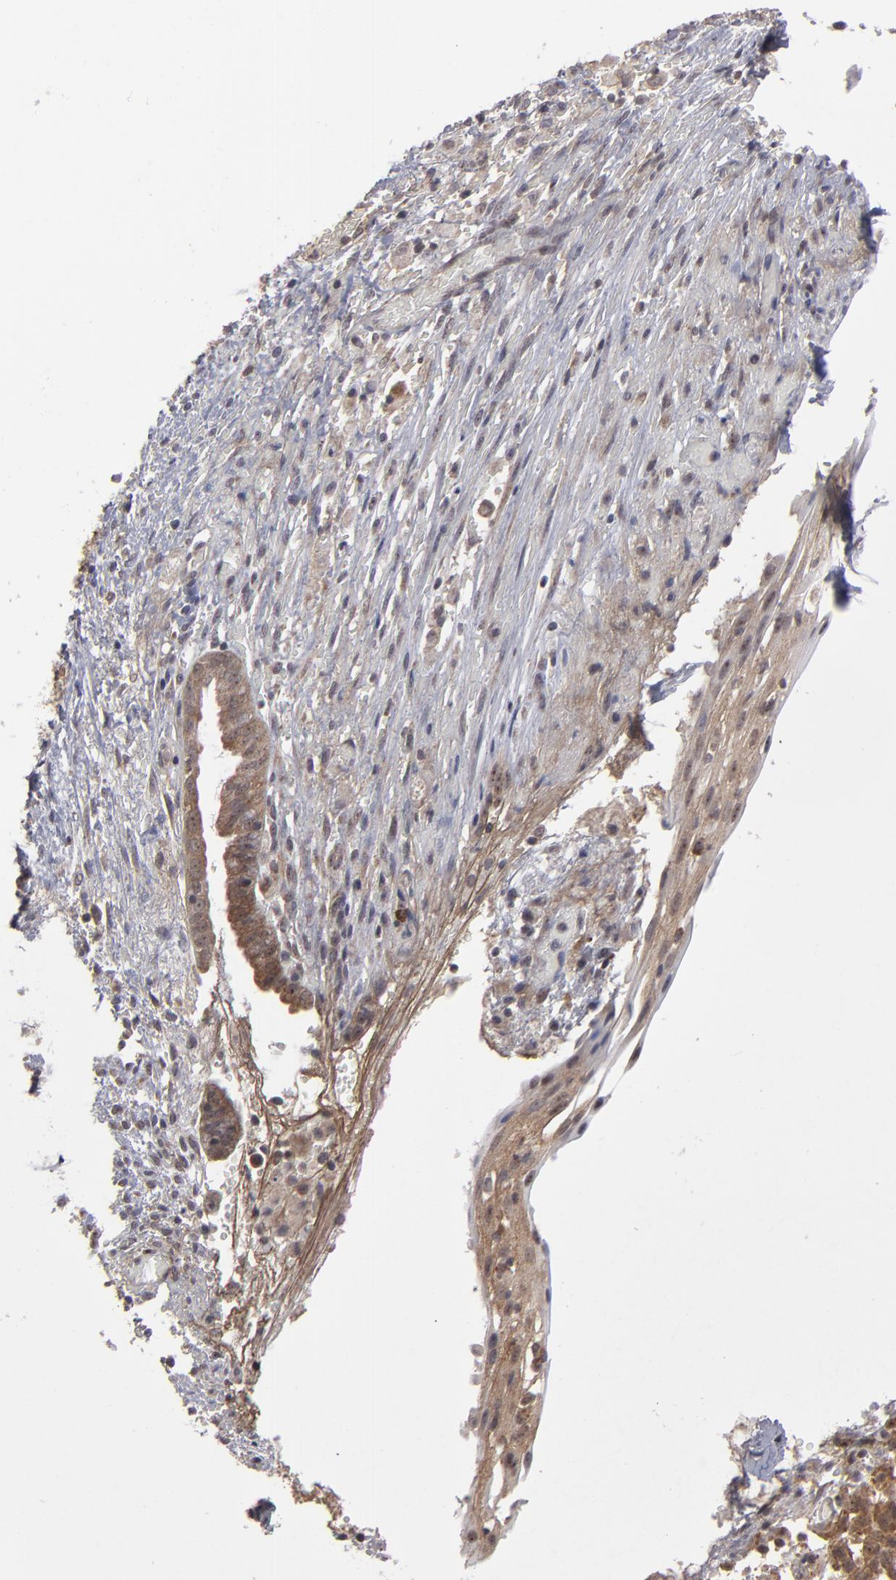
{"staining": {"intensity": "moderate", "quantity": ">75%", "location": "cytoplasmic/membranous"}, "tissue": "cervical cancer", "cell_type": "Tumor cells", "image_type": "cancer", "snomed": [{"axis": "morphology", "description": "Normal tissue, NOS"}, {"axis": "morphology", "description": "Squamous cell carcinoma, NOS"}, {"axis": "topography", "description": "Cervix"}], "caption": "Tumor cells exhibit moderate cytoplasmic/membranous staining in about >75% of cells in cervical cancer.", "gene": "GLCCI1", "patient": {"sex": "female", "age": 67}}